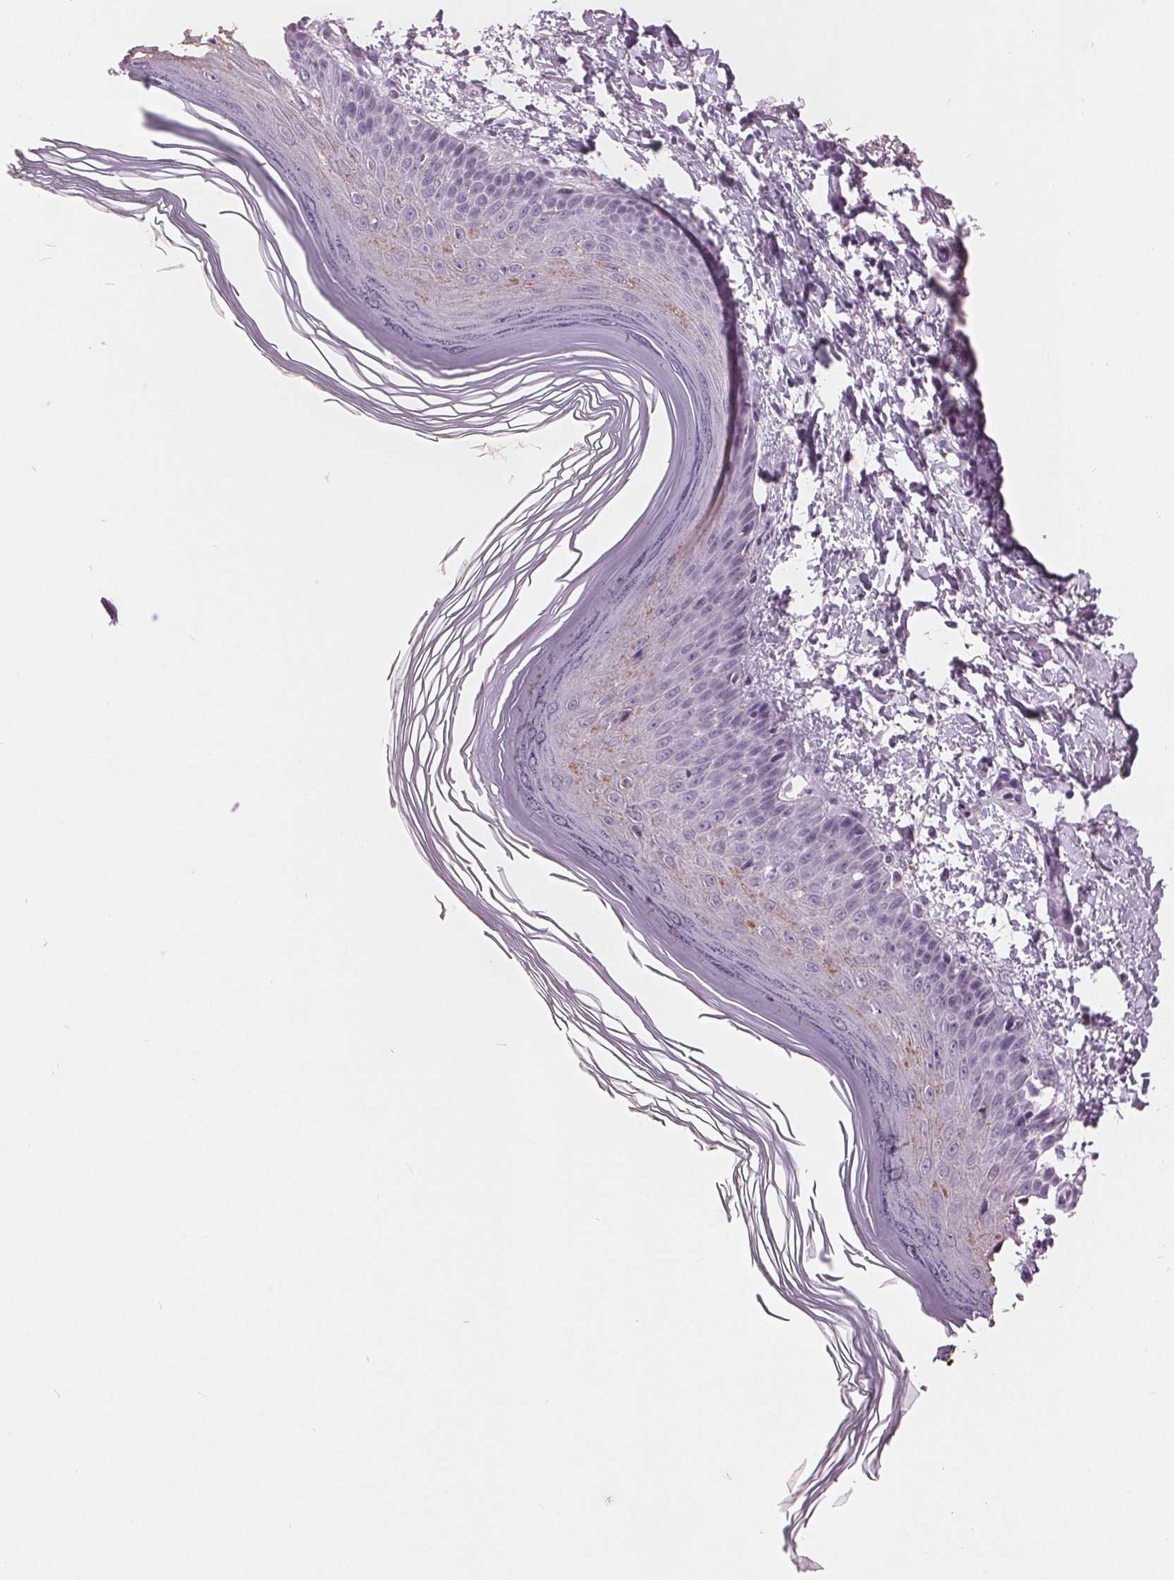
{"staining": {"intensity": "negative", "quantity": "none", "location": "none"}, "tissue": "skin", "cell_type": "Fibroblasts", "image_type": "normal", "snomed": [{"axis": "morphology", "description": "Normal tissue, NOS"}, {"axis": "topography", "description": "Skin"}], "caption": "Protein analysis of unremarkable skin reveals no significant expression in fibroblasts. (IHC, brightfield microscopy, high magnification).", "gene": "PTPN14", "patient": {"sex": "female", "age": 62}}